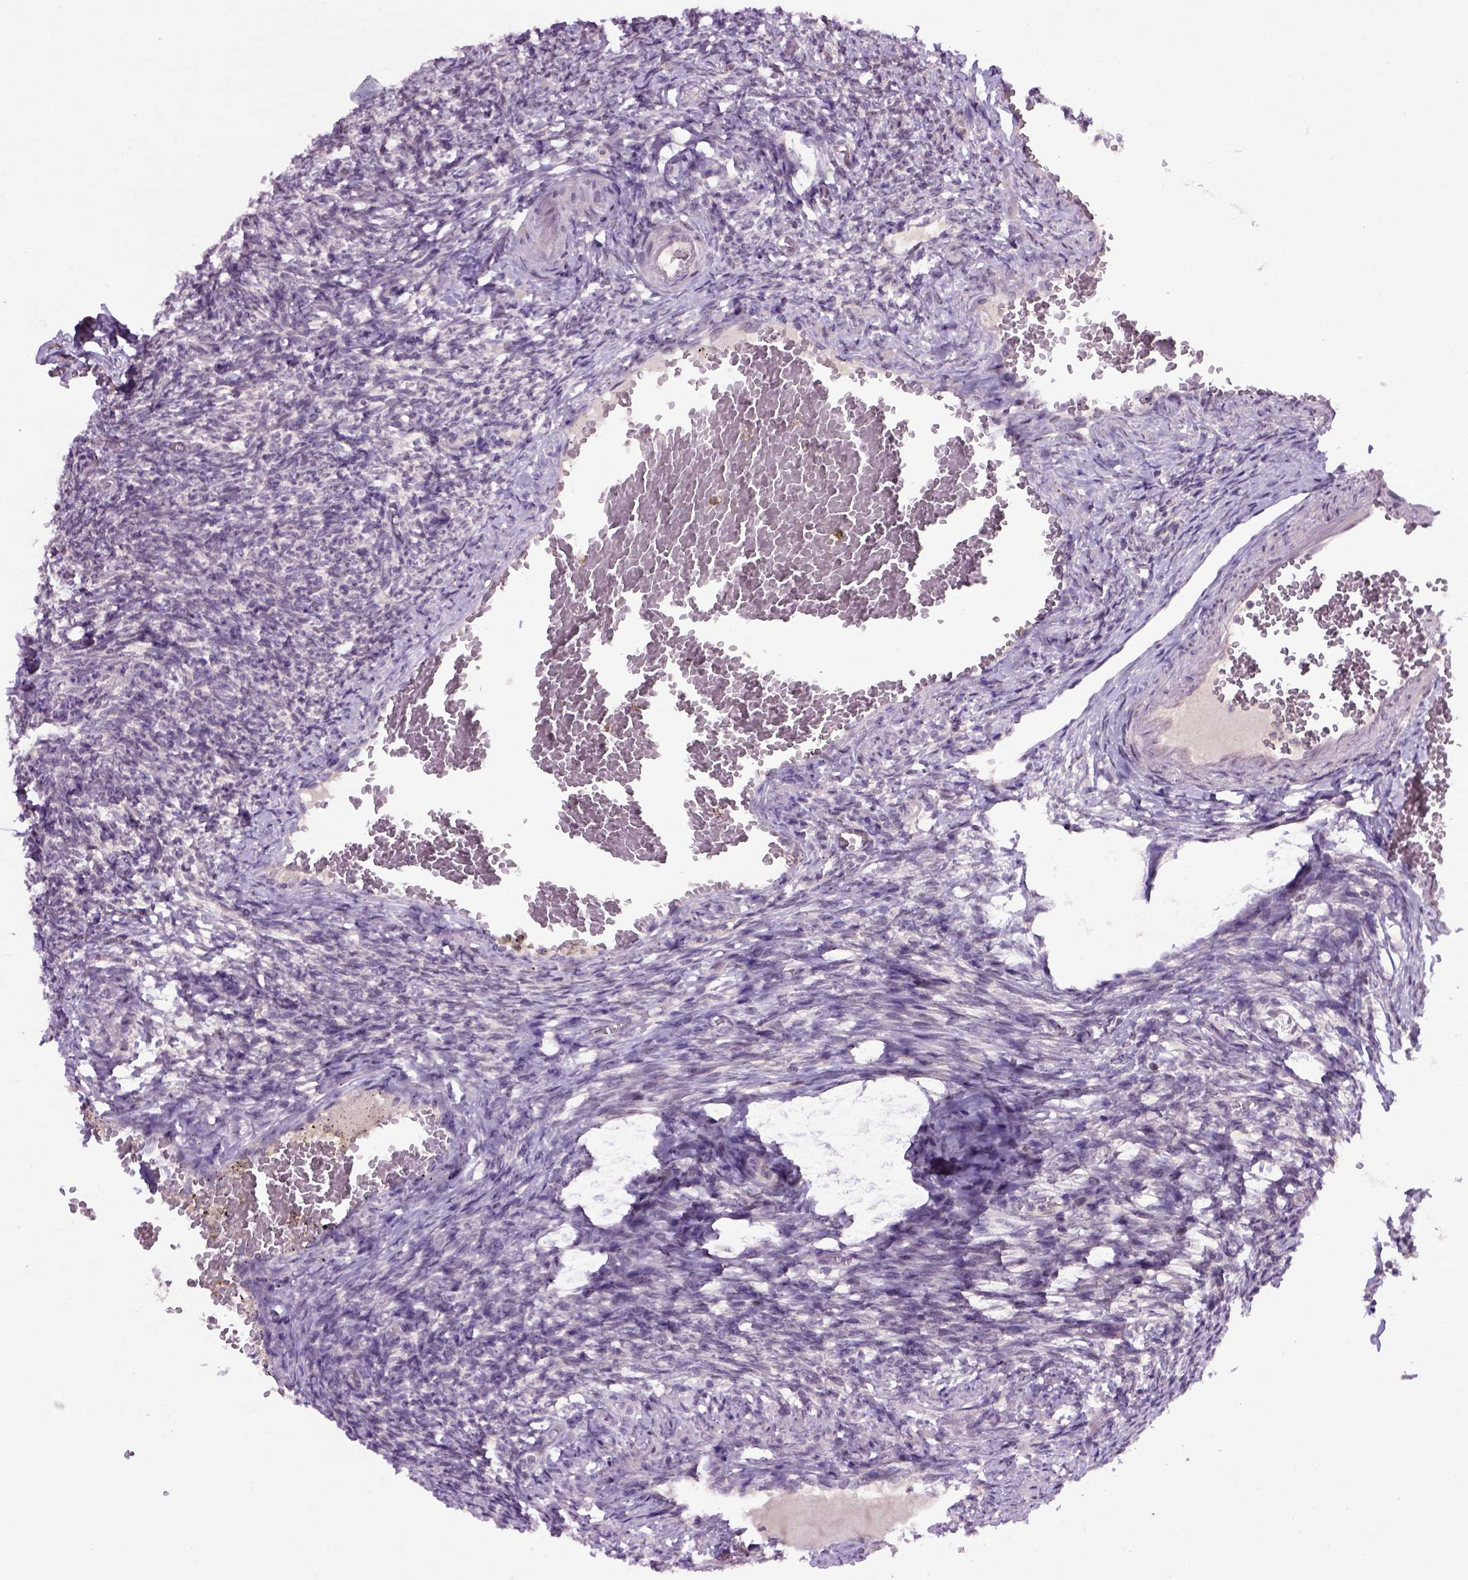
{"staining": {"intensity": "strong", "quantity": "<25%", "location": "cytoplasmic/membranous"}, "tissue": "ovary", "cell_type": "Follicle cells", "image_type": "normal", "snomed": [{"axis": "morphology", "description": "Normal tissue, NOS"}, {"axis": "topography", "description": "Ovary"}], "caption": "IHC of benign human ovary exhibits medium levels of strong cytoplasmic/membranous staining in approximately <25% of follicle cells.", "gene": "RAB43", "patient": {"sex": "female", "age": 39}}